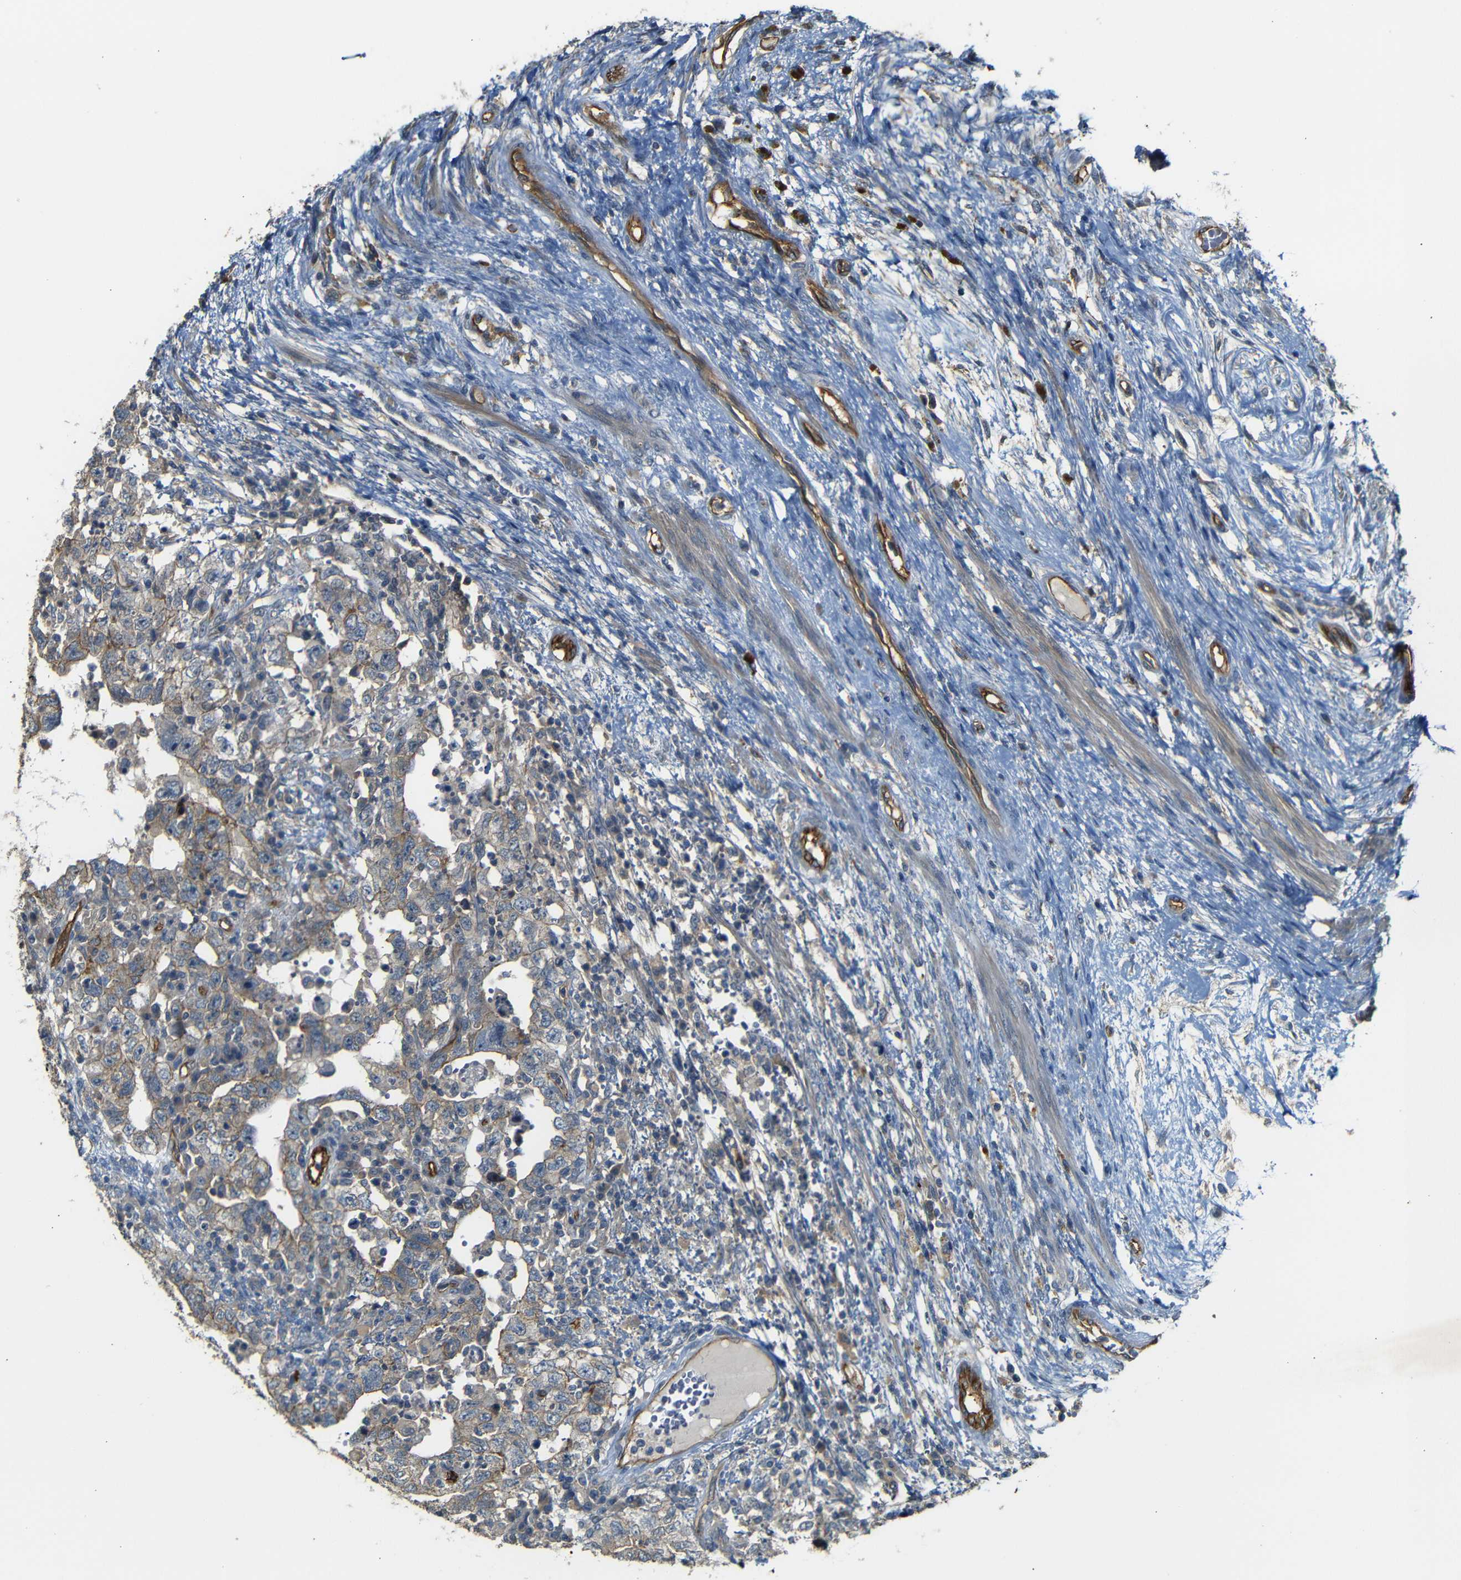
{"staining": {"intensity": "weak", "quantity": ">75%", "location": "cytoplasmic/membranous"}, "tissue": "testis cancer", "cell_type": "Tumor cells", "image_type": "cancer", "snomed": [{"axis": "morphology", "description": "Carcinoma, Embryonal, NOS"}, {"axis": "topography", "description": "Testis"}], "caption": "Testis cancer (embryonal carcinoma) tissue exhibits weak cytoplasmic/membranous expression in approximately >75% of tumor cells The staining was performed using DAB to visualize the protein expression in brown, while the nuclei were stained in blue with hematoxylin (Magnification: 20x).", "gene": "RELL1", "patient": {"sex": "male", "age": 26}}